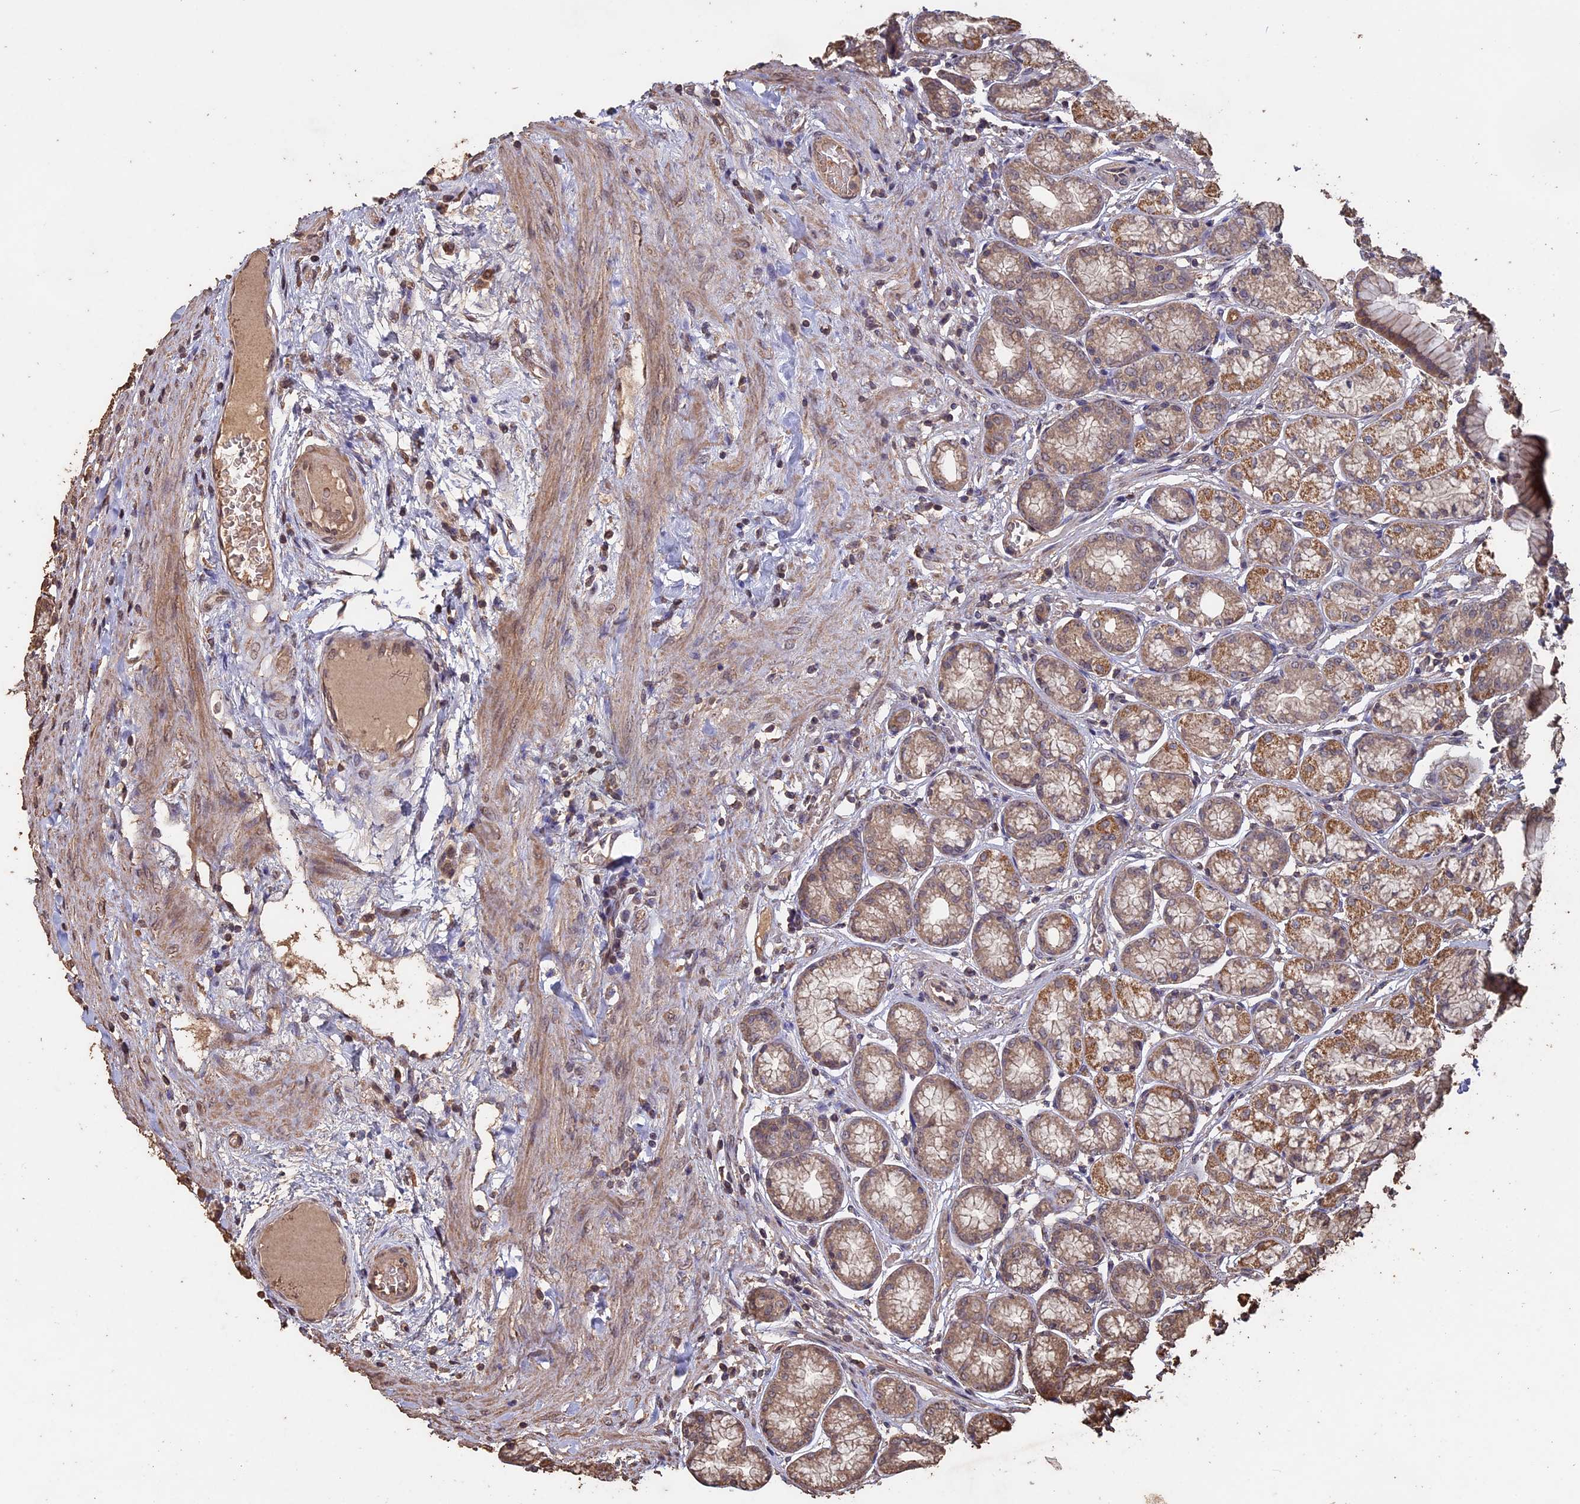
{"staining": {"intensity": "moderate", "quantity": ">75%", "location": "cytoplasmic/membranous"}, "tissue": "stomach", "cell_type": "Glandular cells", "image_type": "normal", "snomed": [{"axis": "morphology", "description": "Normal tissue, NOS"}, {"axis": "morphology", "description": "Adenocarcinoma, NOS"}, {"axis": "morphology", "description": "Adenocarcinoma, High grade"}, {"axis": "topography", "description": "Stomach, upper"}, {"axis": "topography", "description": "Stomach"}], "caption": "Benign stomach was stained to show a protein in brown. There is medium levels of moderate cytoplasmic/membranous expression in about >75% of glandular cells. The staining is performed using DAB (3,3'-diaminobenzidine) brown chromogen to label protein expression. The nuclei are counter-stained blue using hematoxylin.", "gene": "HUNK", "patient": {"sex": "female", "age": 65}}